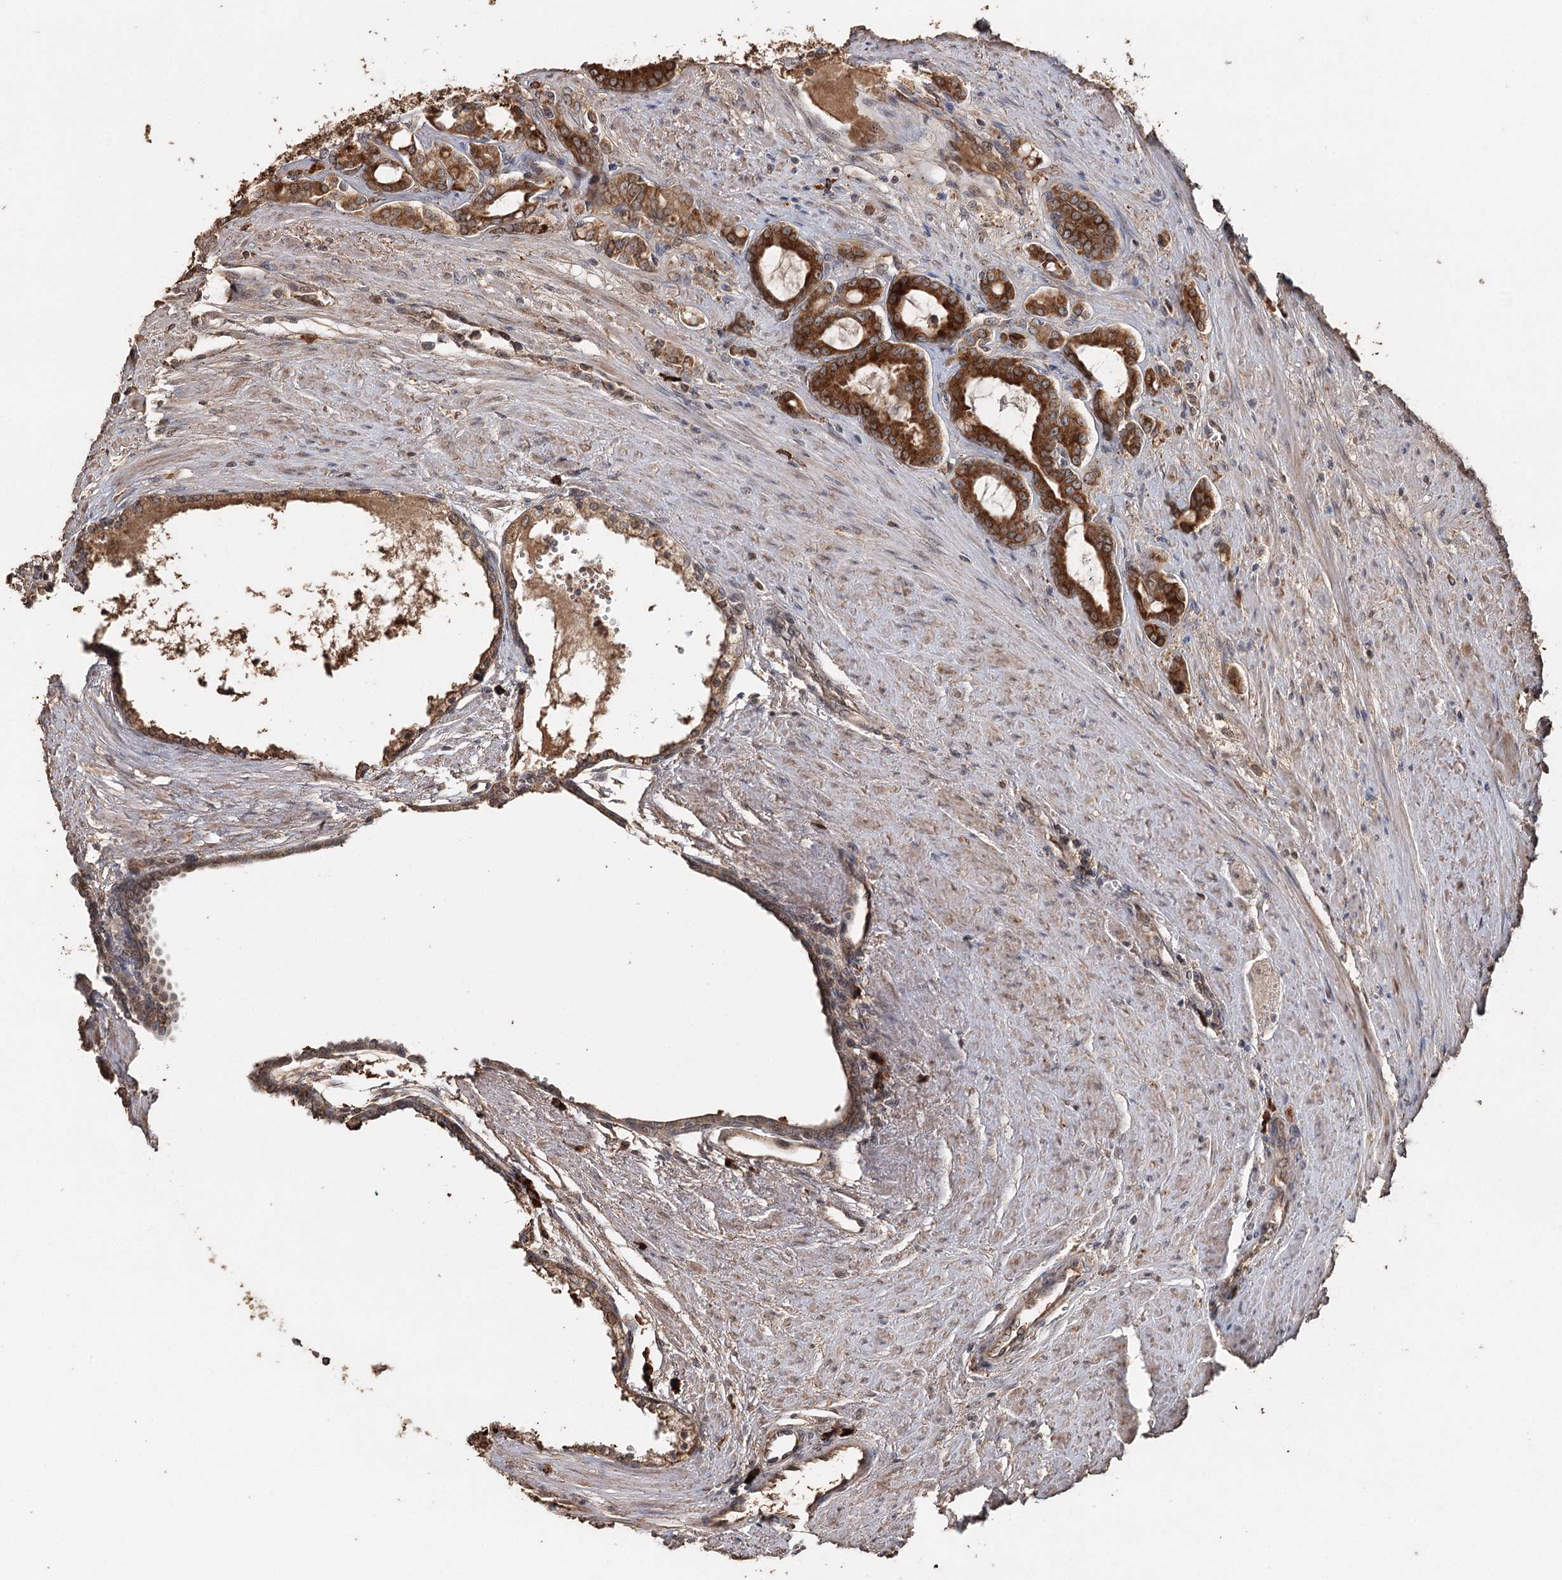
{"staining": {"intensity": "strong", "quantity": ">75%", "location": "cytoplasmic/membranous"}, "tissue": "prostate cancer", "cell_type": "Tumor cells", "image_type": "cancer", "snomed": [{"axis": "morphology", "description": "Adenocarcinoma, High grade"}, {"axis": "topography", "description": "Prostate"}], "caption": "Immunohistochemistry (IHC) image of neoplastic tissue: high-grade adenocarcinoma (prostate) stained using immunohistochemistry shows high levels of strong protein expression localized specifically in the cytoplasmic/membranous of tumor cells, appearing as a cytoplasmic/membranous brown color.", "gene": "SYVN1", "patient": {"sex": "male", "age": 72}}